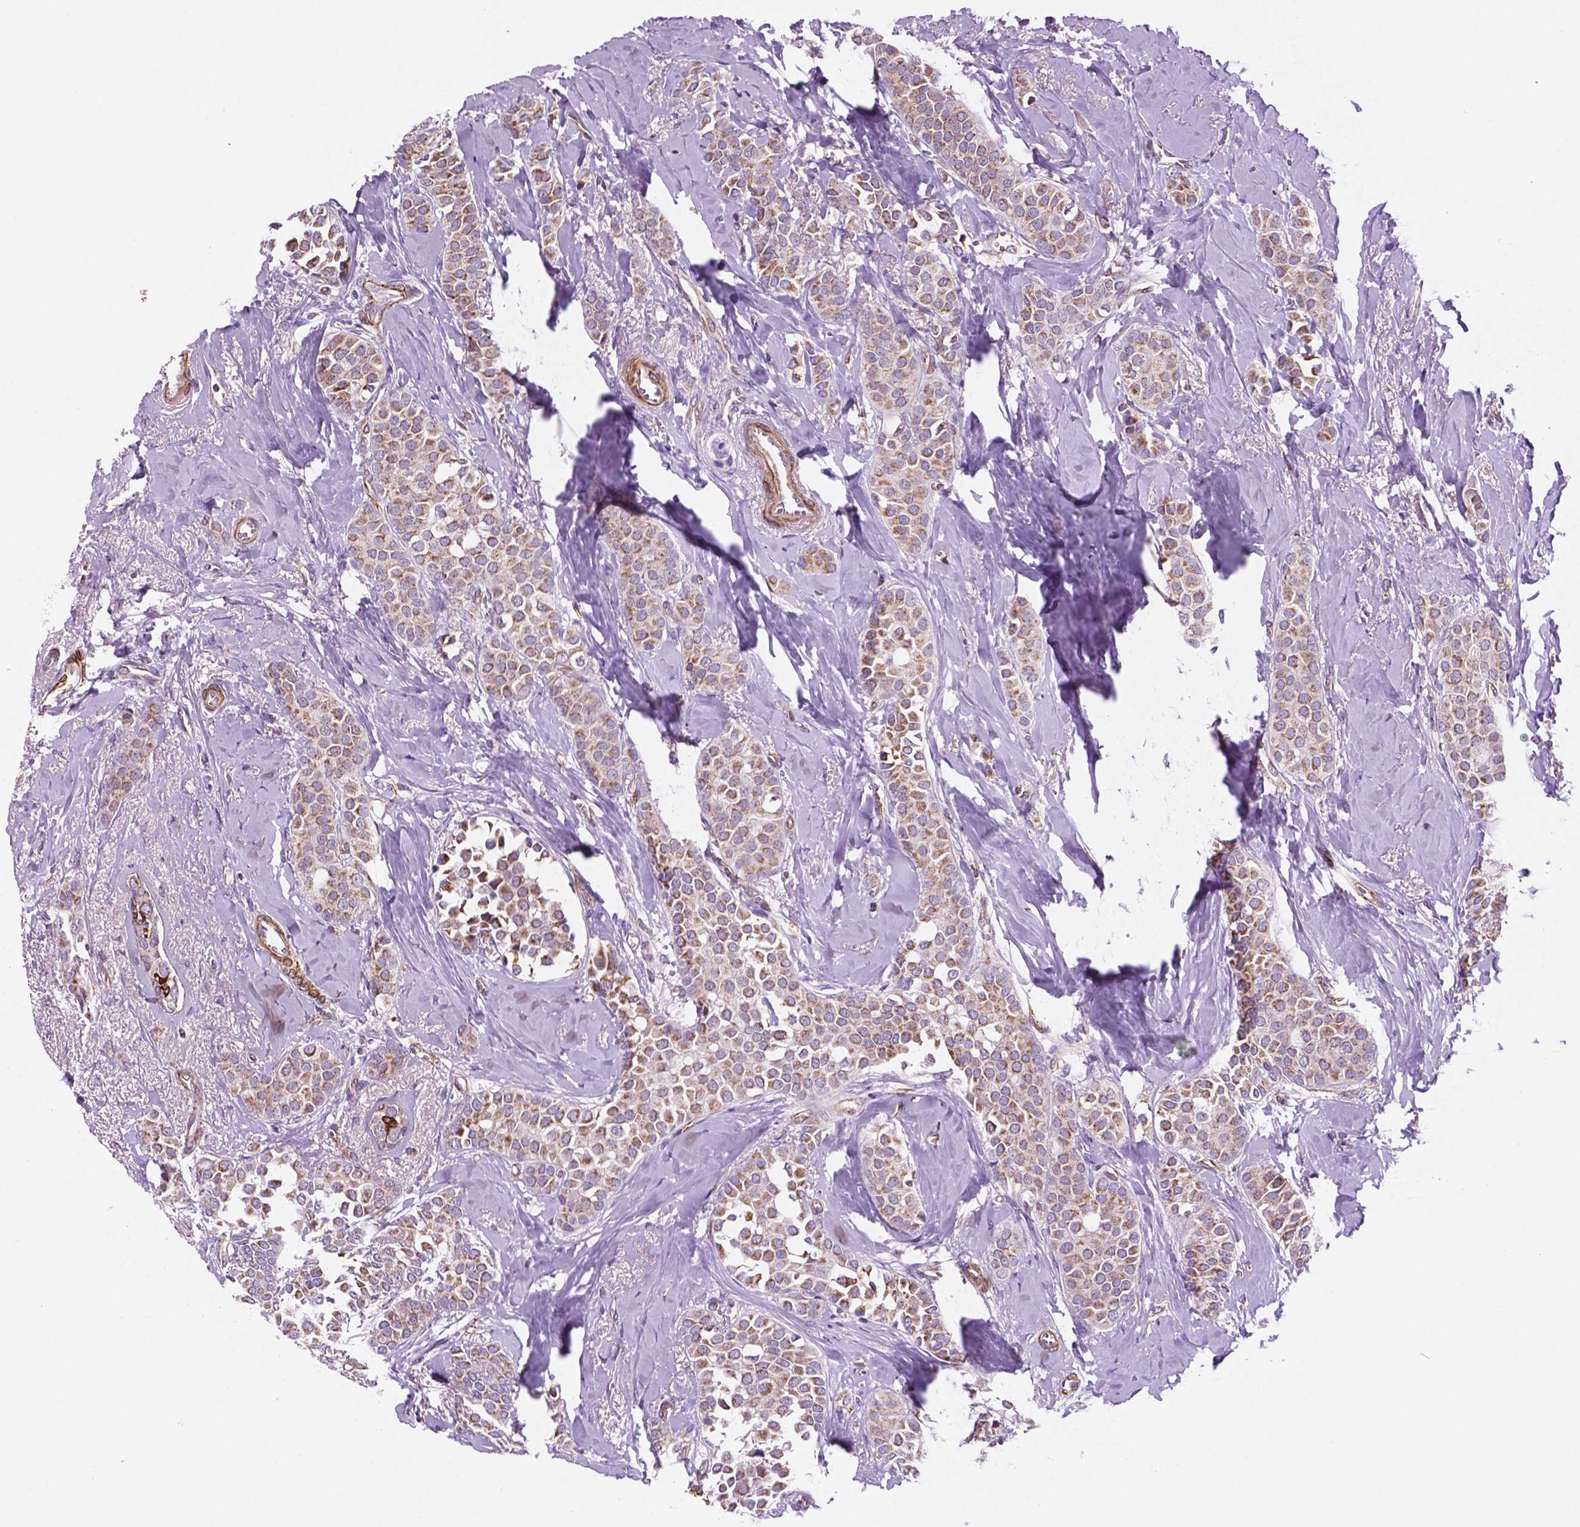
{"staining": {"intensity": "moderate", "quantity": ">75%", "location": "cytoplasmic/membranous"}, "tissue": "breast cancer", "cell_type": "Tumor cells", "image_type": "cancer", "snomed": [{"axis": "morphology", "description": "Duct carcinoma"}, {"axis": "topography", "description": "Breast"}], "caption": "Breast invasive ductal carcinoma was stained to show a protein in brown. There is medium levels of moderate cytoplasmic/membranous expression in approximately >75% of tumor cells.", "gene": "GEMIN4", "patient": {"sex": "female", "age": 79}}